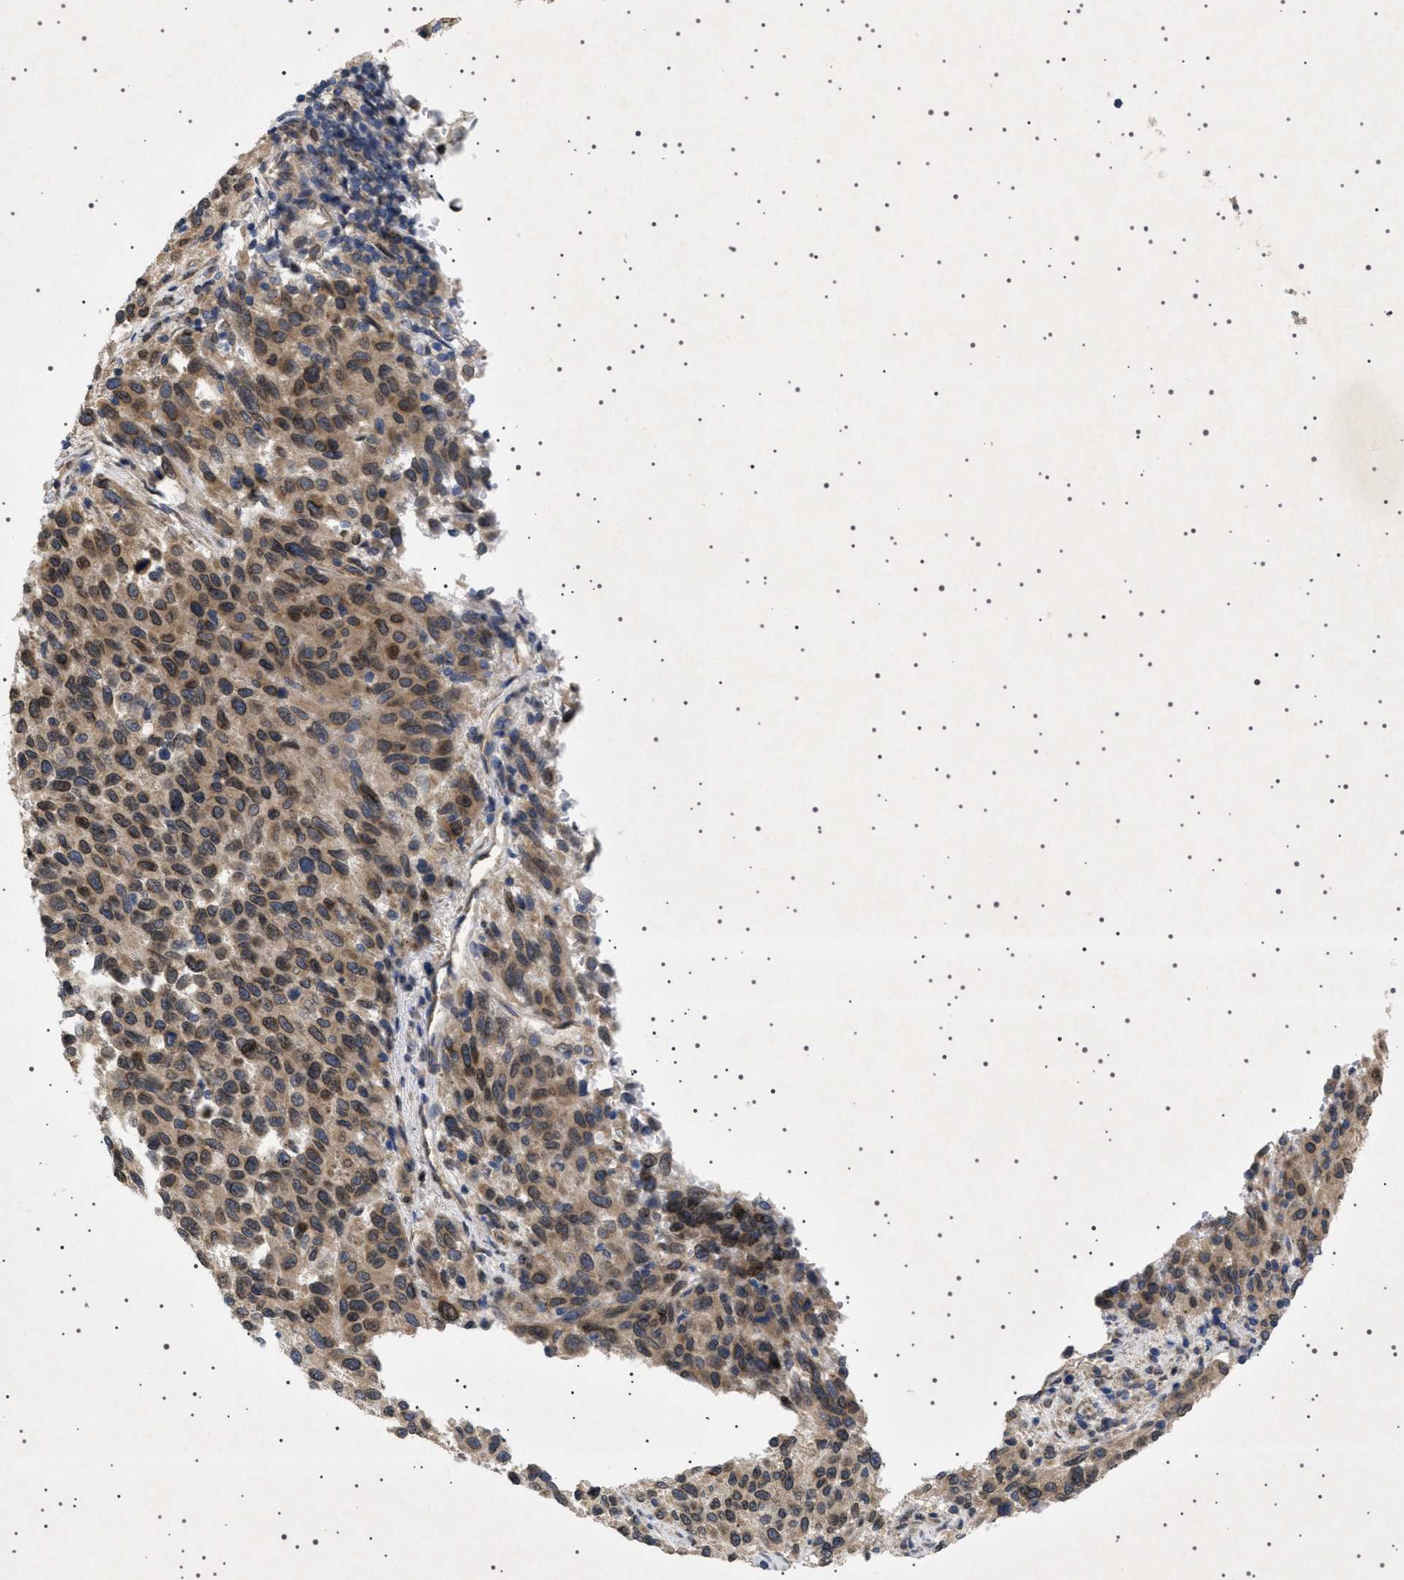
{"staining": {"intensity": "moderate", "quantity": ">75%", "location": "cytoplasmic/membranous,nuclear"}, "tissue": "melanoma", "cell_type": "Tumor cells", "image_type": "cancer", "snomed": [{"axis": "morphology", "description": "Malignant melanoma, Metastatic site"}, {"axis": "topography", "description": "Lymph node"}], "caption": "This histopathology image demonstrates IHC staining of human malignant melanoma (metastatic site), with medium moderate cytoplasmic/membranous and nuclear expression in about >75% of tumor cells.", "gene": "NUP93", "patient": {"sex": "male", "age": 61}}